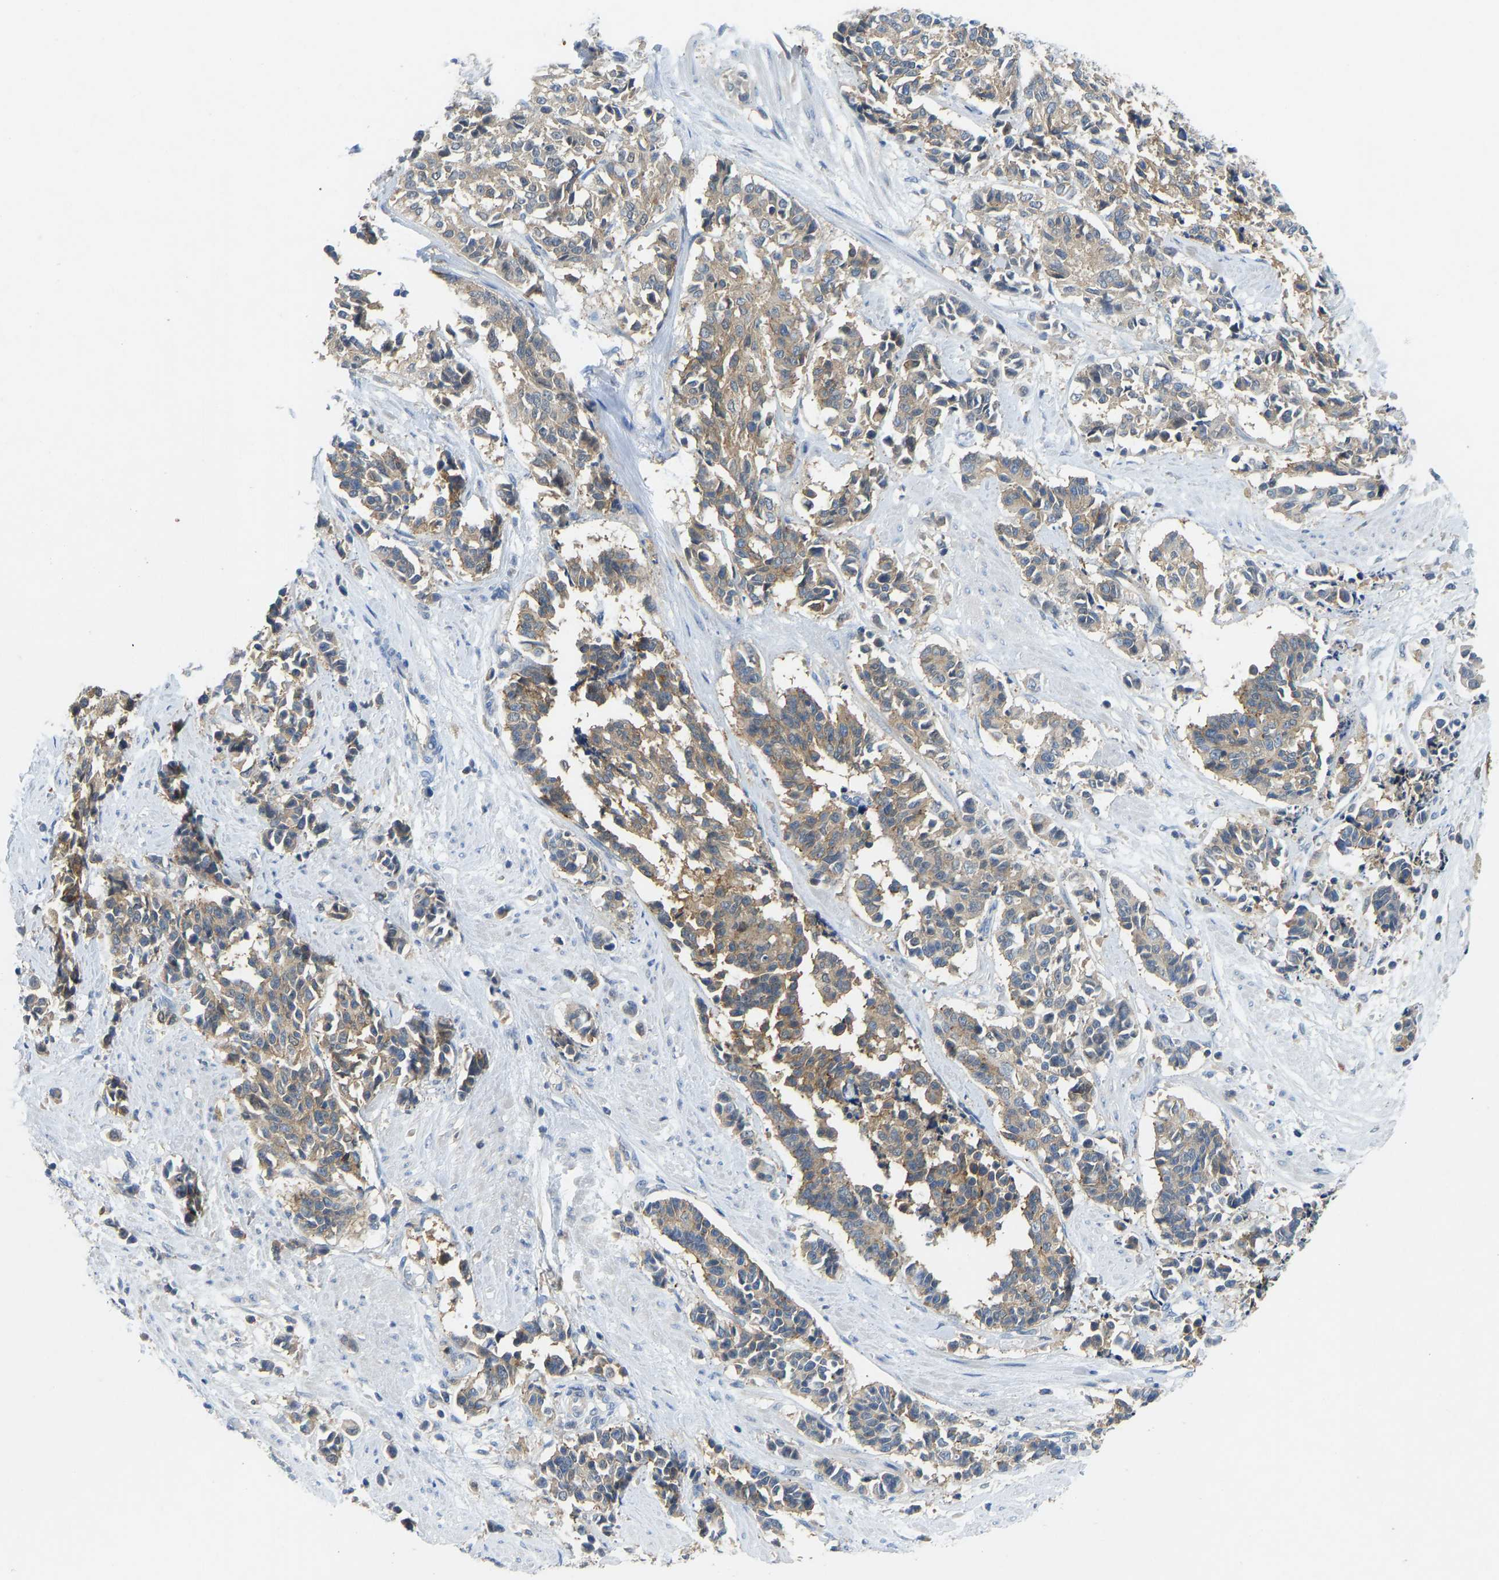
{"staining": {"intensity": "moderate", "quantity": ">75%", "location": "cytoplasmic/membranous"}, "tissue": "cervical cancer", "cell_type": "Tumor cells", "image_type": "cancer", "snomed": [{"axis": "morphology", "description": "Squamous cell carcinoma, NOS"}, {"axis": "topography", "description": "Cervix"}], "caption": "DAB immunohistochemical staining of human cervical cancer displays moderate cytoplasmic/membranous protein staining in approximately >75% of tumor cells.", "gene": "NDRG3", "patient": {"sex": "female", "age": 35}}